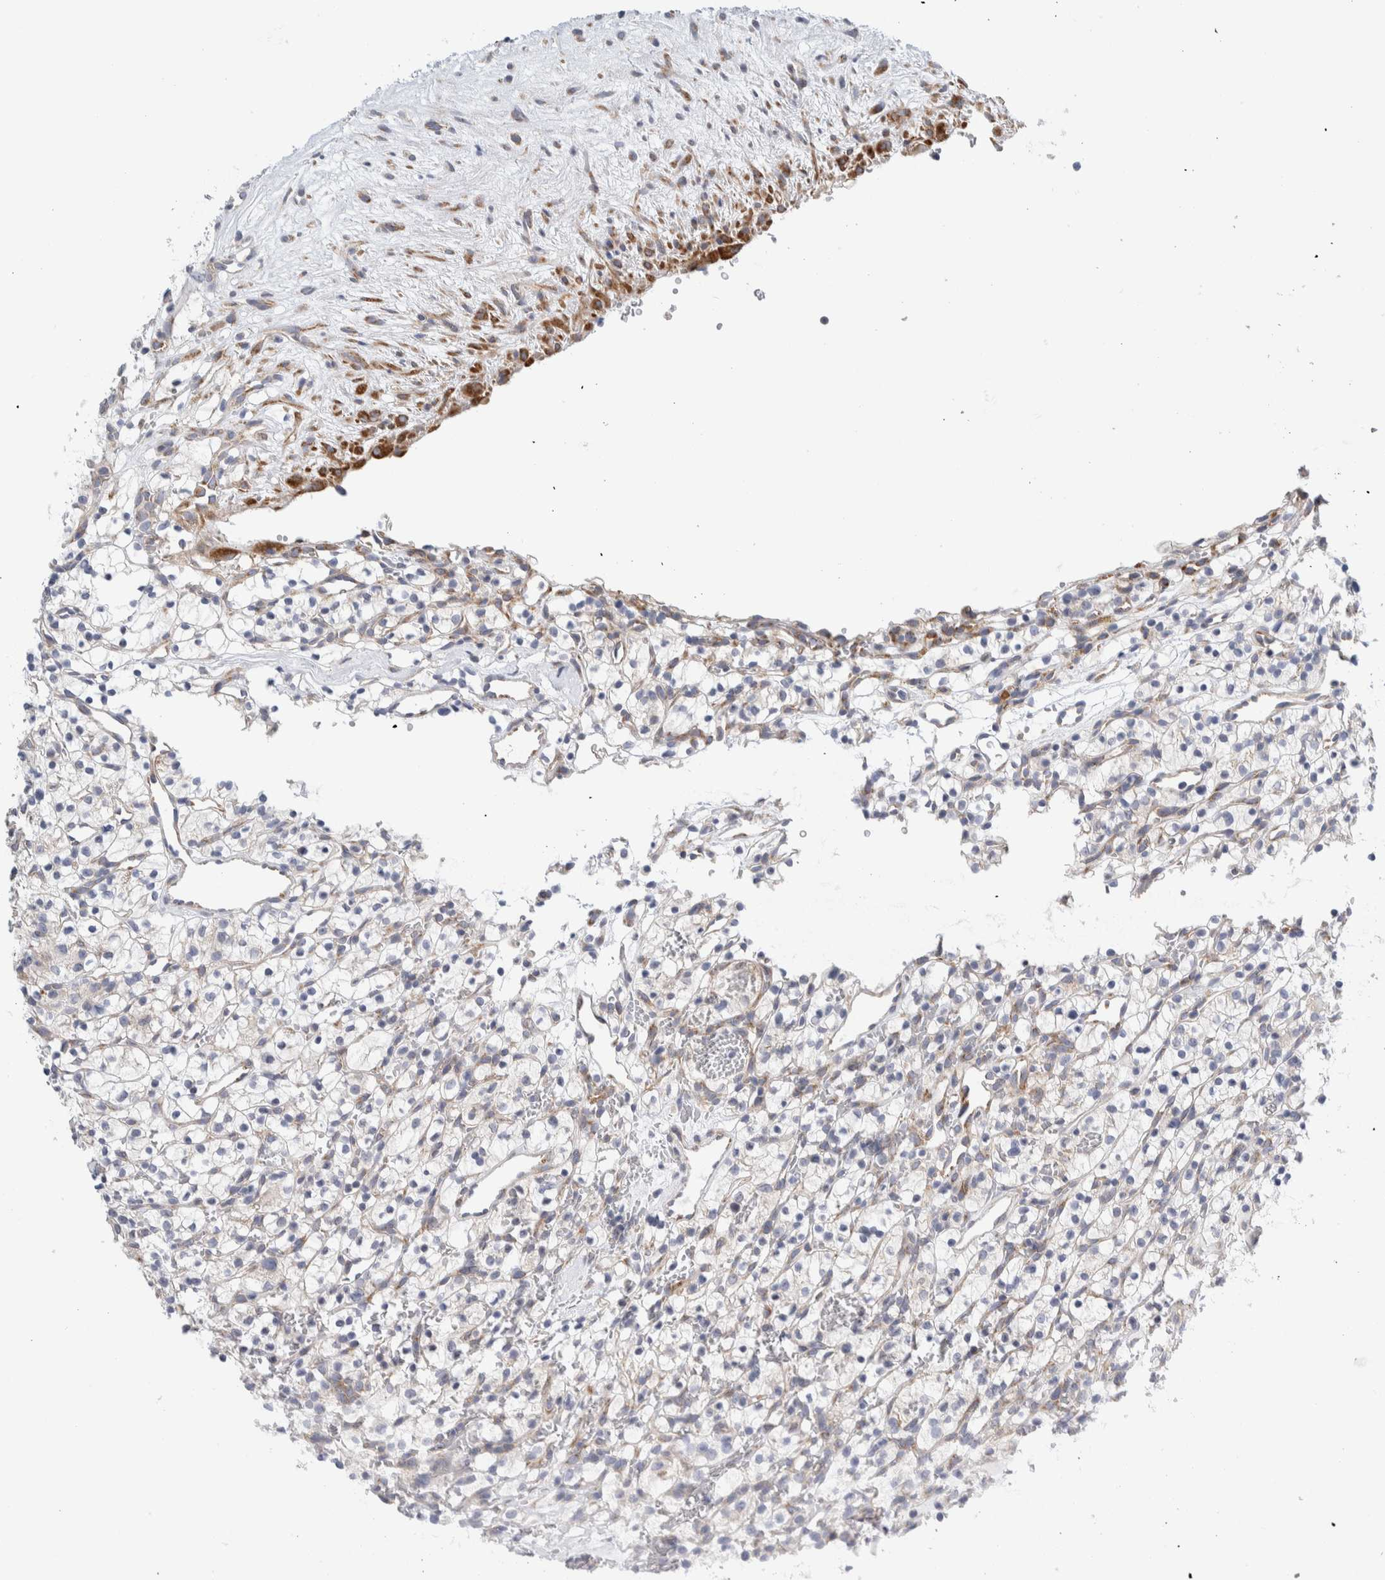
{"staining": {"intensity": "weak", "quantity": "<25%", "location": "cytoplasmic/membranous"}, "tissue": "renal cancer", "cell_type": "Tumor cells", "image_type": "cancer", "snomed": [{"axis": "morphology", "description": "Adenocarcinoma, NOS"}, {"axis": "topography", "description": "Kidney"}], "caption": "IHC photomicrograph of neoplastic tissue: human renal cancer stained with DAB demonstrates no significant protein staining in tumor cells.", "gene": "RACK1", "patient": {"sex": "female", "age": 57}}